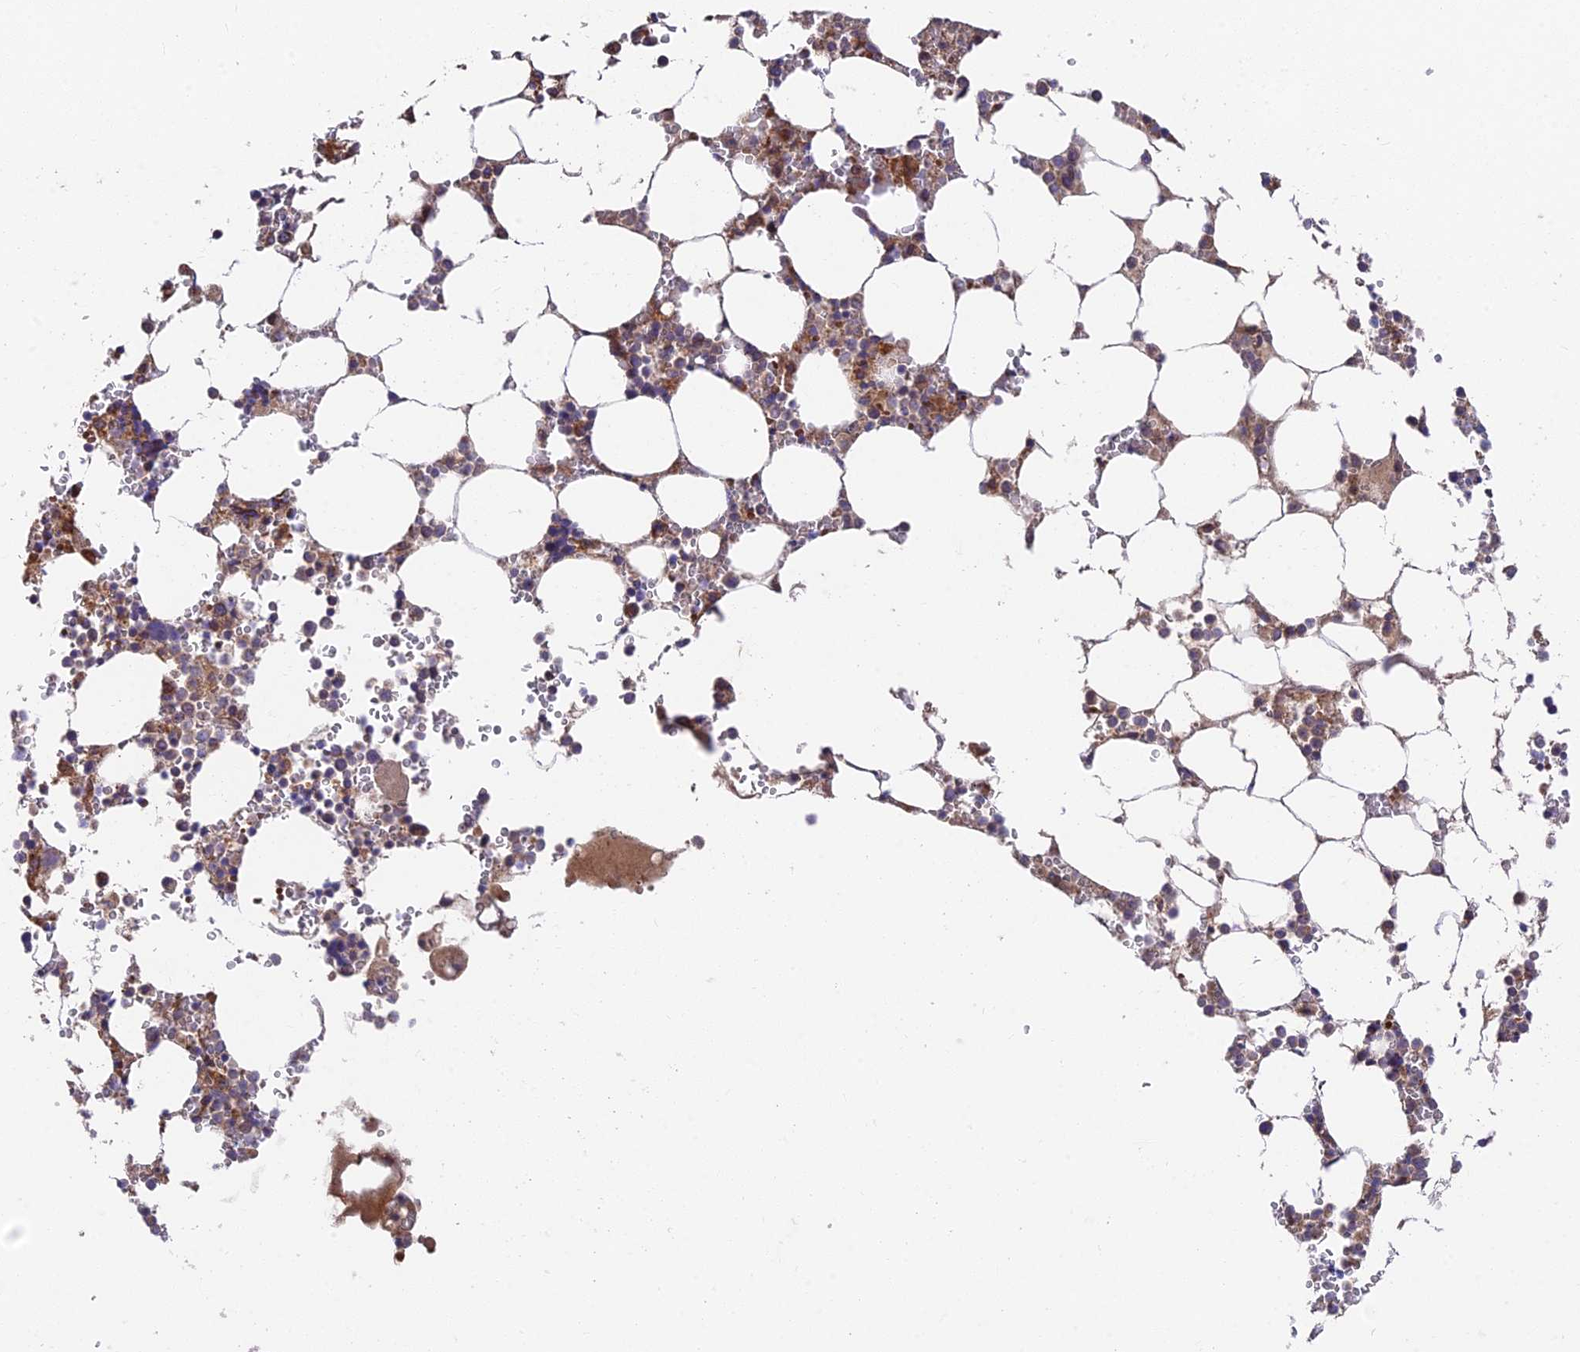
{"staining": {"intensity": "moderate", "quantity": "25%-75%", "location": "cytoplasmic/membranous"}, "tissue": "bone marrow", "cell_type": "Hematopoietic cells", "image_type": "normal", "snomed": [{"axis": "morphology", "description": "Normal tissue, NOS"}, {"axis": "topography", "description": "Bone marrow"}], "caption": "Benign bone marrow exhibits moderate cytoplasmic/membranous expression in about 25%-75% of hematopoietic cells, visualized by immunohistochemistry.", "gene": "FUOM", "patient": {"sex": "male", "age": 64}}